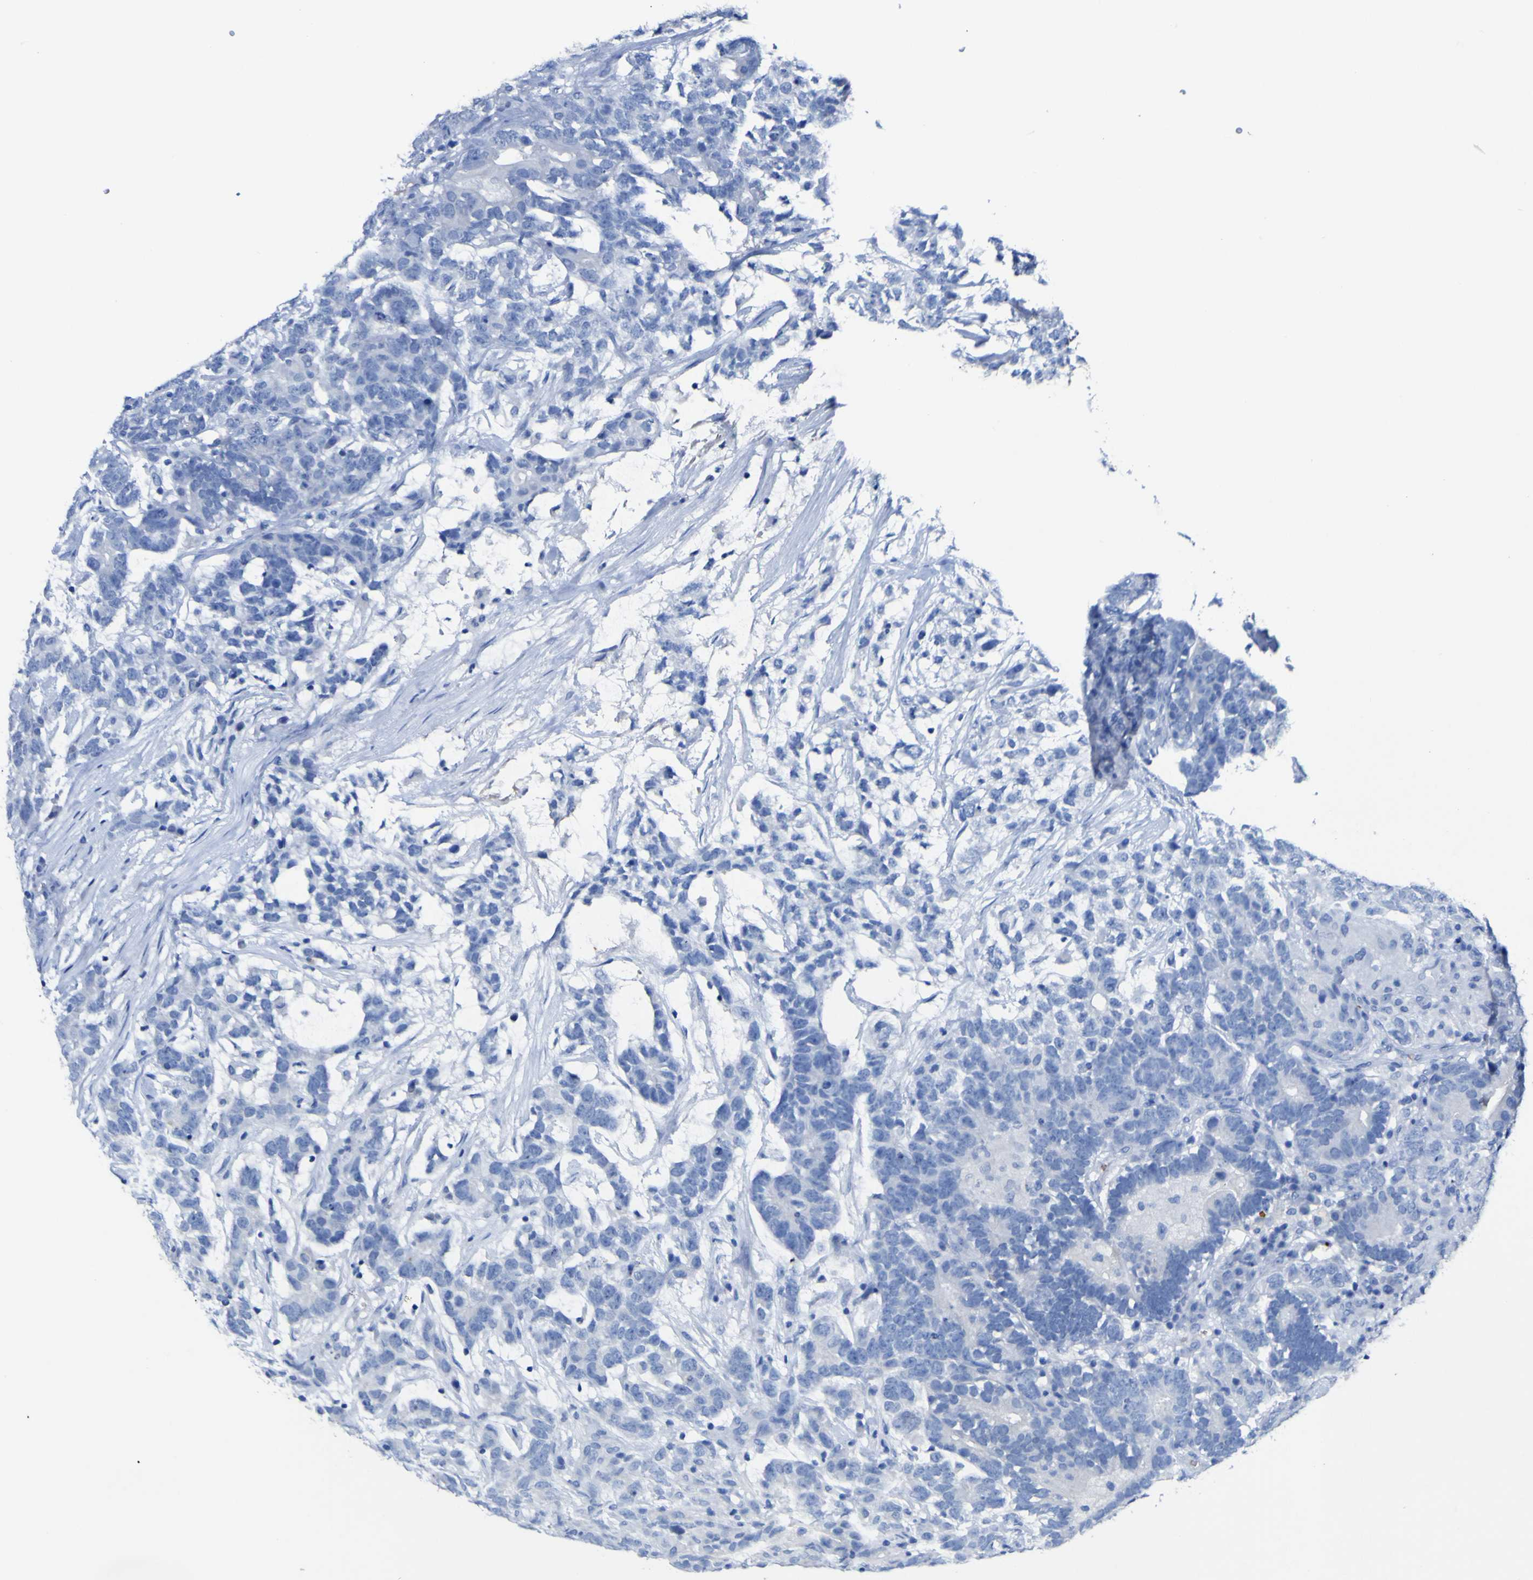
{"staining": {"intensity": "negative", "quantity": "none", "location": "none"}, "tissue": "testis cancer", "cell_type": "Tumor cells", "image_type": "cancer", "snomed": [{"axis": "morphology", "description": "Carcinoma, Embryonal, NOS"}, {"axis": "topography", "description": "Testis"}], "caption": "A high-resolution image shows IHC staining of testis cancer, which shows no significant staining in tumor cells. Nuclei are stained in blue.", "gene": "GCM1", "patient": {"sex": "male", "age": 26}}